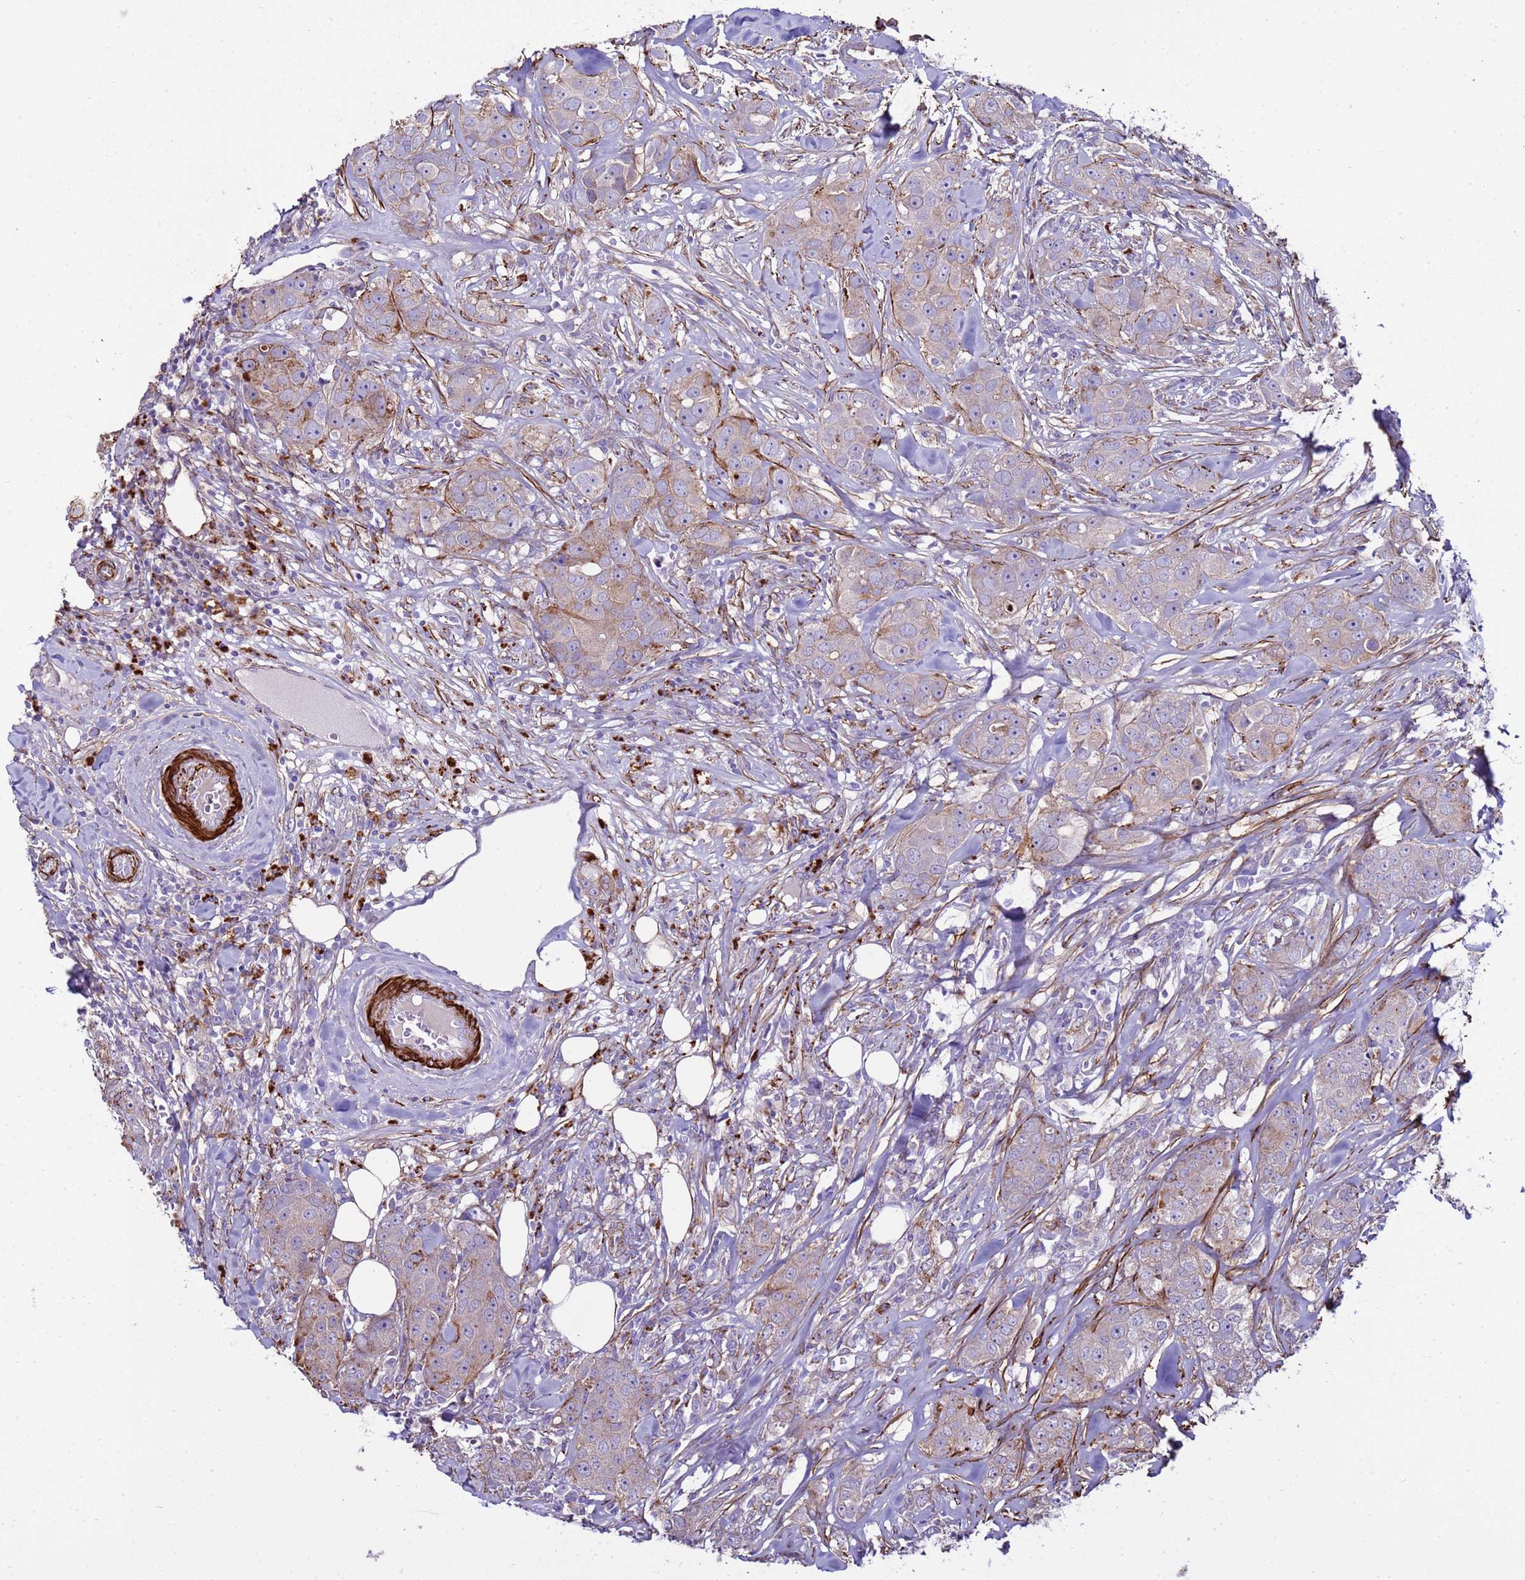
{"staining": {"intensity": "negative", "quantity": "none", "location": "none"}, "tissue": "breast cancer", "cell_type": "Tumor cells", "image_type": "cancer", "snomed": [{"axis": "morphology", "description": "Duct carcinoma"}, {"axis": "topography", "description": "Breast"}], "caption": "IHC image of breast intraductal carcinoma stained for a protein (brown), which displays no staining in tumor cells. (Stains: DAB (3,3'-diaminobenzidine) IHC with hematoxylin counter stain, Microscopy: brightfield microscopy at high magnification).", "gene": "RABL2B", "patient": {"sex": "female", "age": 43}}